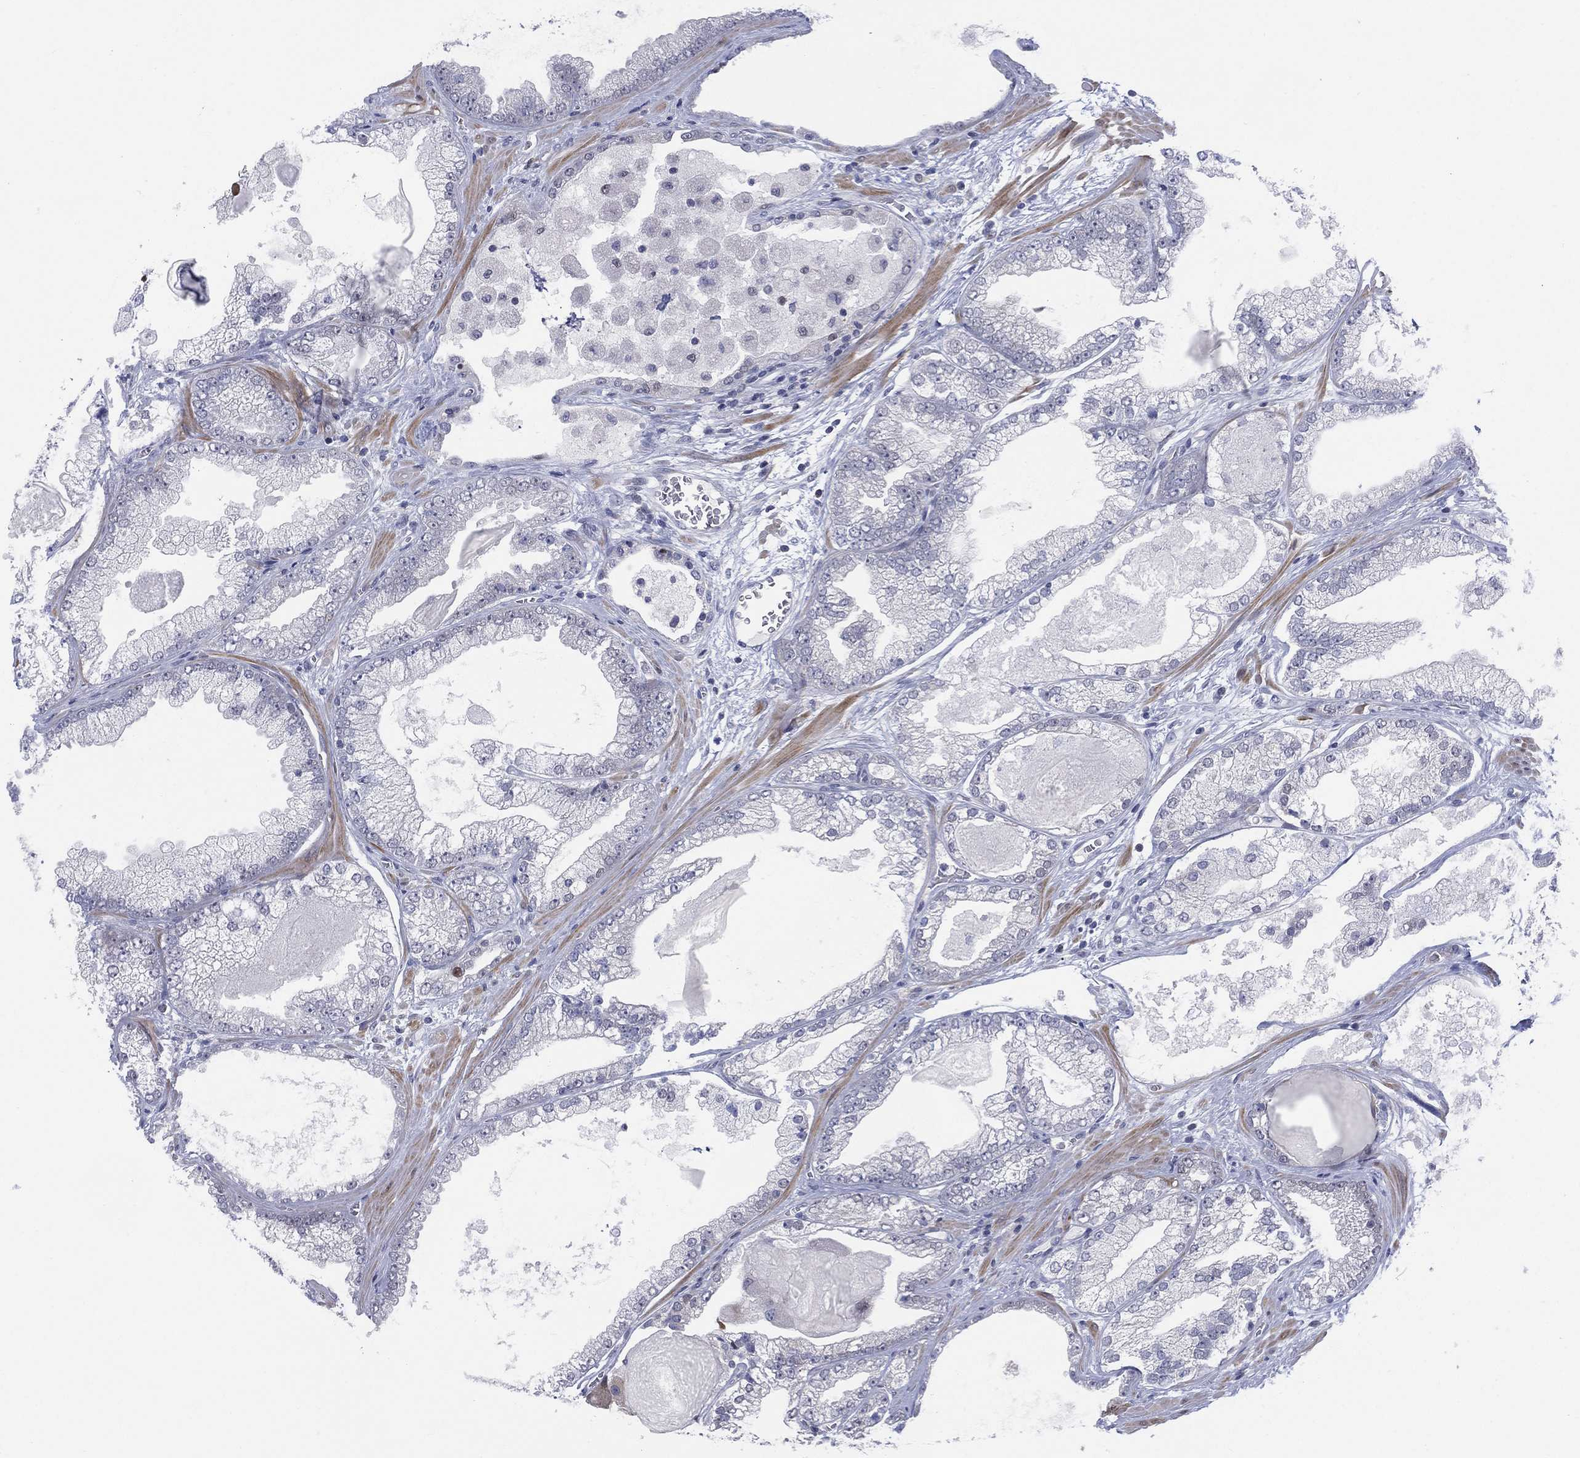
{"staining": {"intensity": "negative", "quantity": "none", "location": "none"}, "tissue": "prostate cancer", "cell_type": "Tumor cells", "image_type": "cancer", "snomed": [{"axis": "morphology", "description": "Adenocarcinoma, Low grade"}, {"axis": "topography", "description": "Prostate"}], "caption": "Immunohistochemical staining of prostate low-grade adenocarcinoma shows no significant expression in tumor cells. (Stains: DAB (3,3'-diaminobenzidine) IHC with hematoxylin counter stain, Microscopy: brightfield microscopy at high magnification).", "gene": "SLC4A4", "patient": {"sex": "male", "age": 57}}